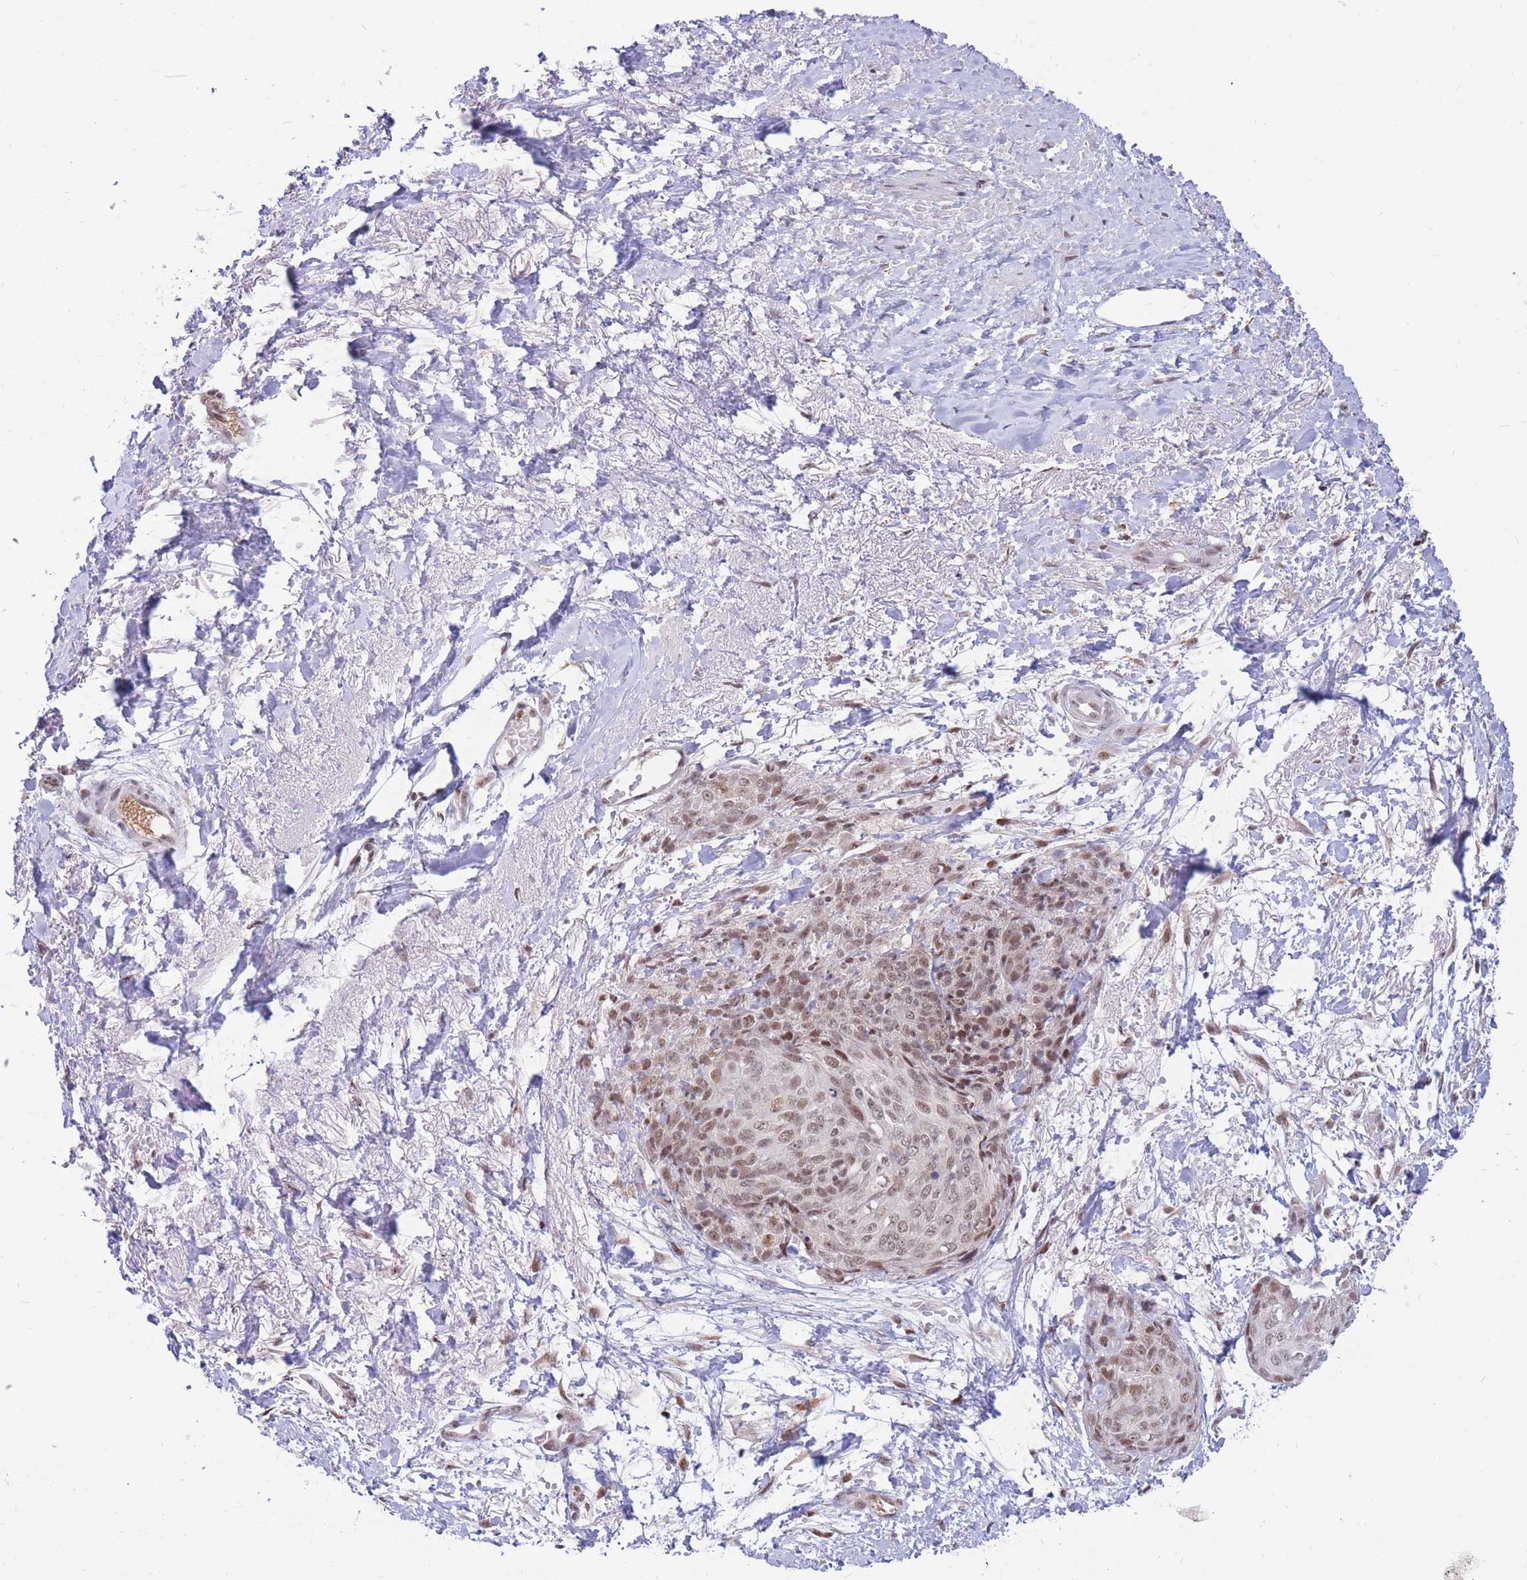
{"staining": {"intensity": "moderate", "quantity": "25%-75%", "location": "nuclear"}, "tissue": "skin cancer", "cell_type": "Tumor cells", "image_type": "cancer", "snomed": [{"axis": "morphology", "description": "Squamous cell carcinoma, NOS"}, {"axis": "topography", "description": "Skin"}, {"axis": "topography", "description": "Vulva"}], "caption": "A high-resolution image shows immunohistochemistry (IHC) staining of squamous cell carcinoma (skin), which displays moderate nuclear expression in about 25%-75% of tumor cells.", "gene": "TARBP2", "patient": {"sex": "female", "age": 85}}